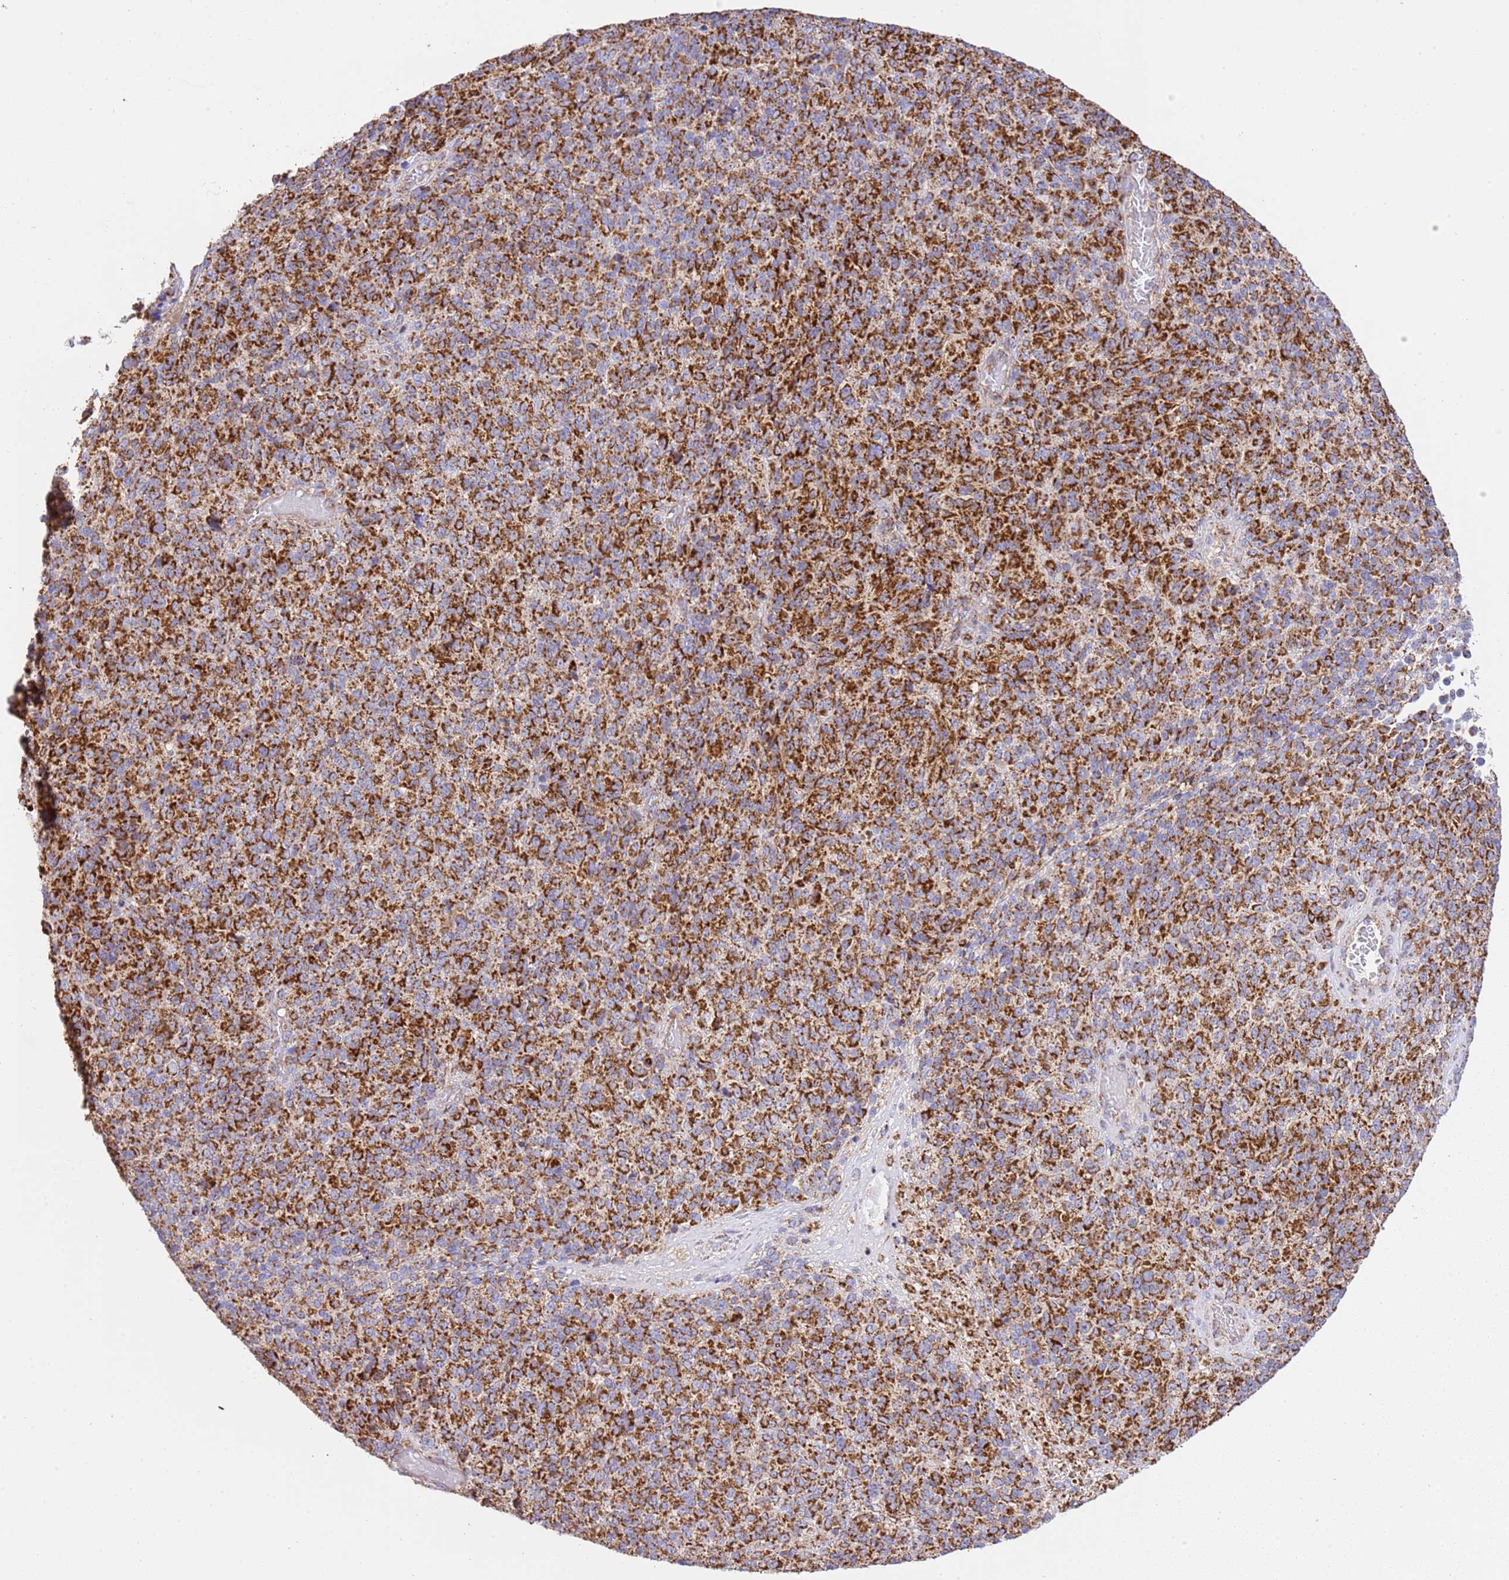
{"staining": {"intensity": "strong", "quantity": ">75%", "location": "cytoplasmic/membranous"}, "tissue": "melanoma", "cell_type": "Tumor cells", "image_type": "cancer", "snomed": [{"axis": "morphology", "description": "Malignant melanoma, Metastatic site"}, {"axis": "topography", "description": "Brain"}], "caption": "A brown stain labels strong cytoplasmic/membranous staining of a protein in malignant melanoma (metastatic site) tumor cells.", "gene": "ZBTB39", "patient": {"sex": "female", "age": 56}}